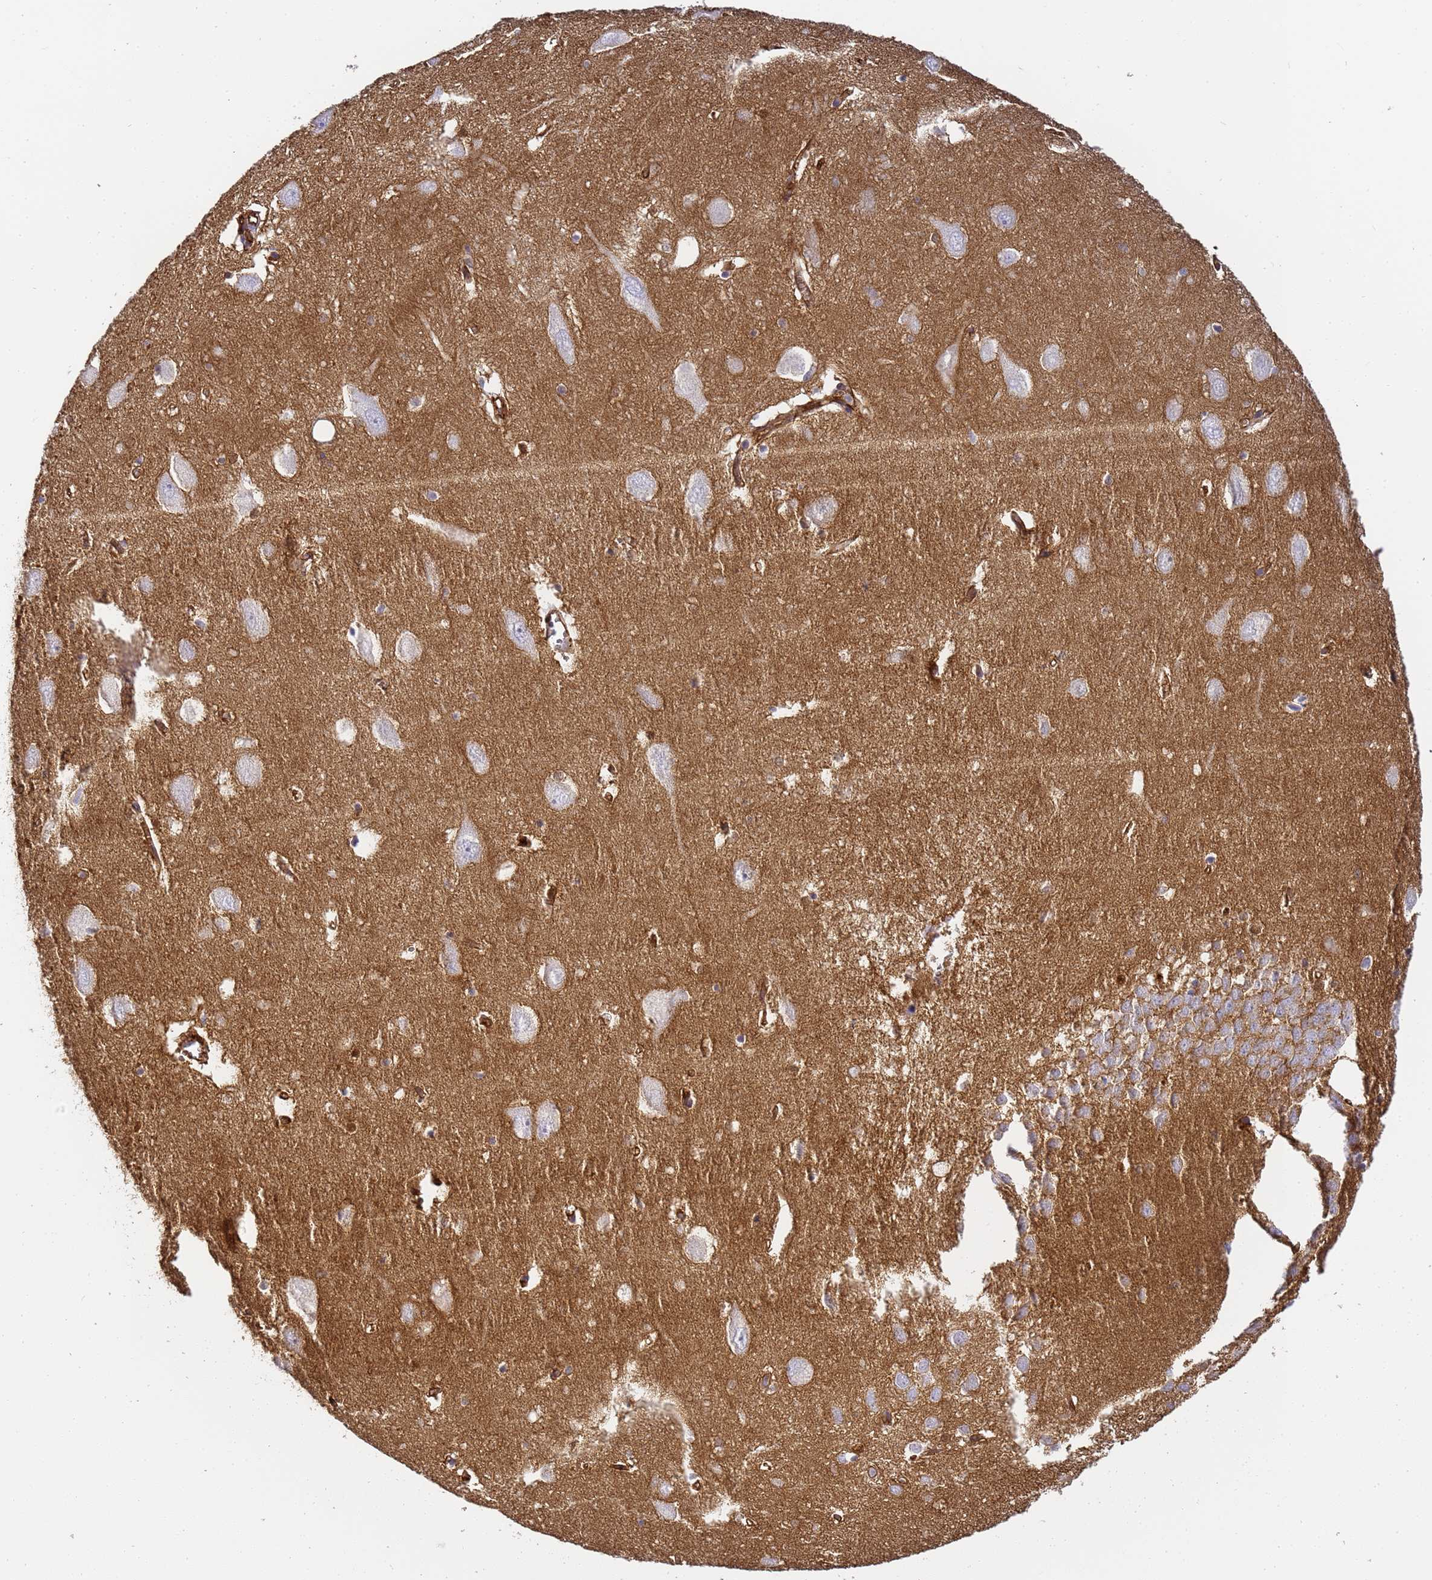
{"staining": {"intensity": "negative", "quantity": "none", "location": "none"}, "tissue": "hippocampus", "cell_type": "Glial cells", "image_type": "normal", "snomed": [{"axis": "morphology", "description": "Normal tissue, NOS"}, {"axis": "topography", "description": "Hippocampus"}], "caption": "Immunohistochemistry of benign human hippocampus reveals no positivity in glial cells. (Stains: DAB immunohistochemistry (IHC) with hematoxylin counter stain, Microscopy: brightfield microscopy at high magnification).", "gene": "GON4L", "patient": {"sex": "female", "age": 64}}